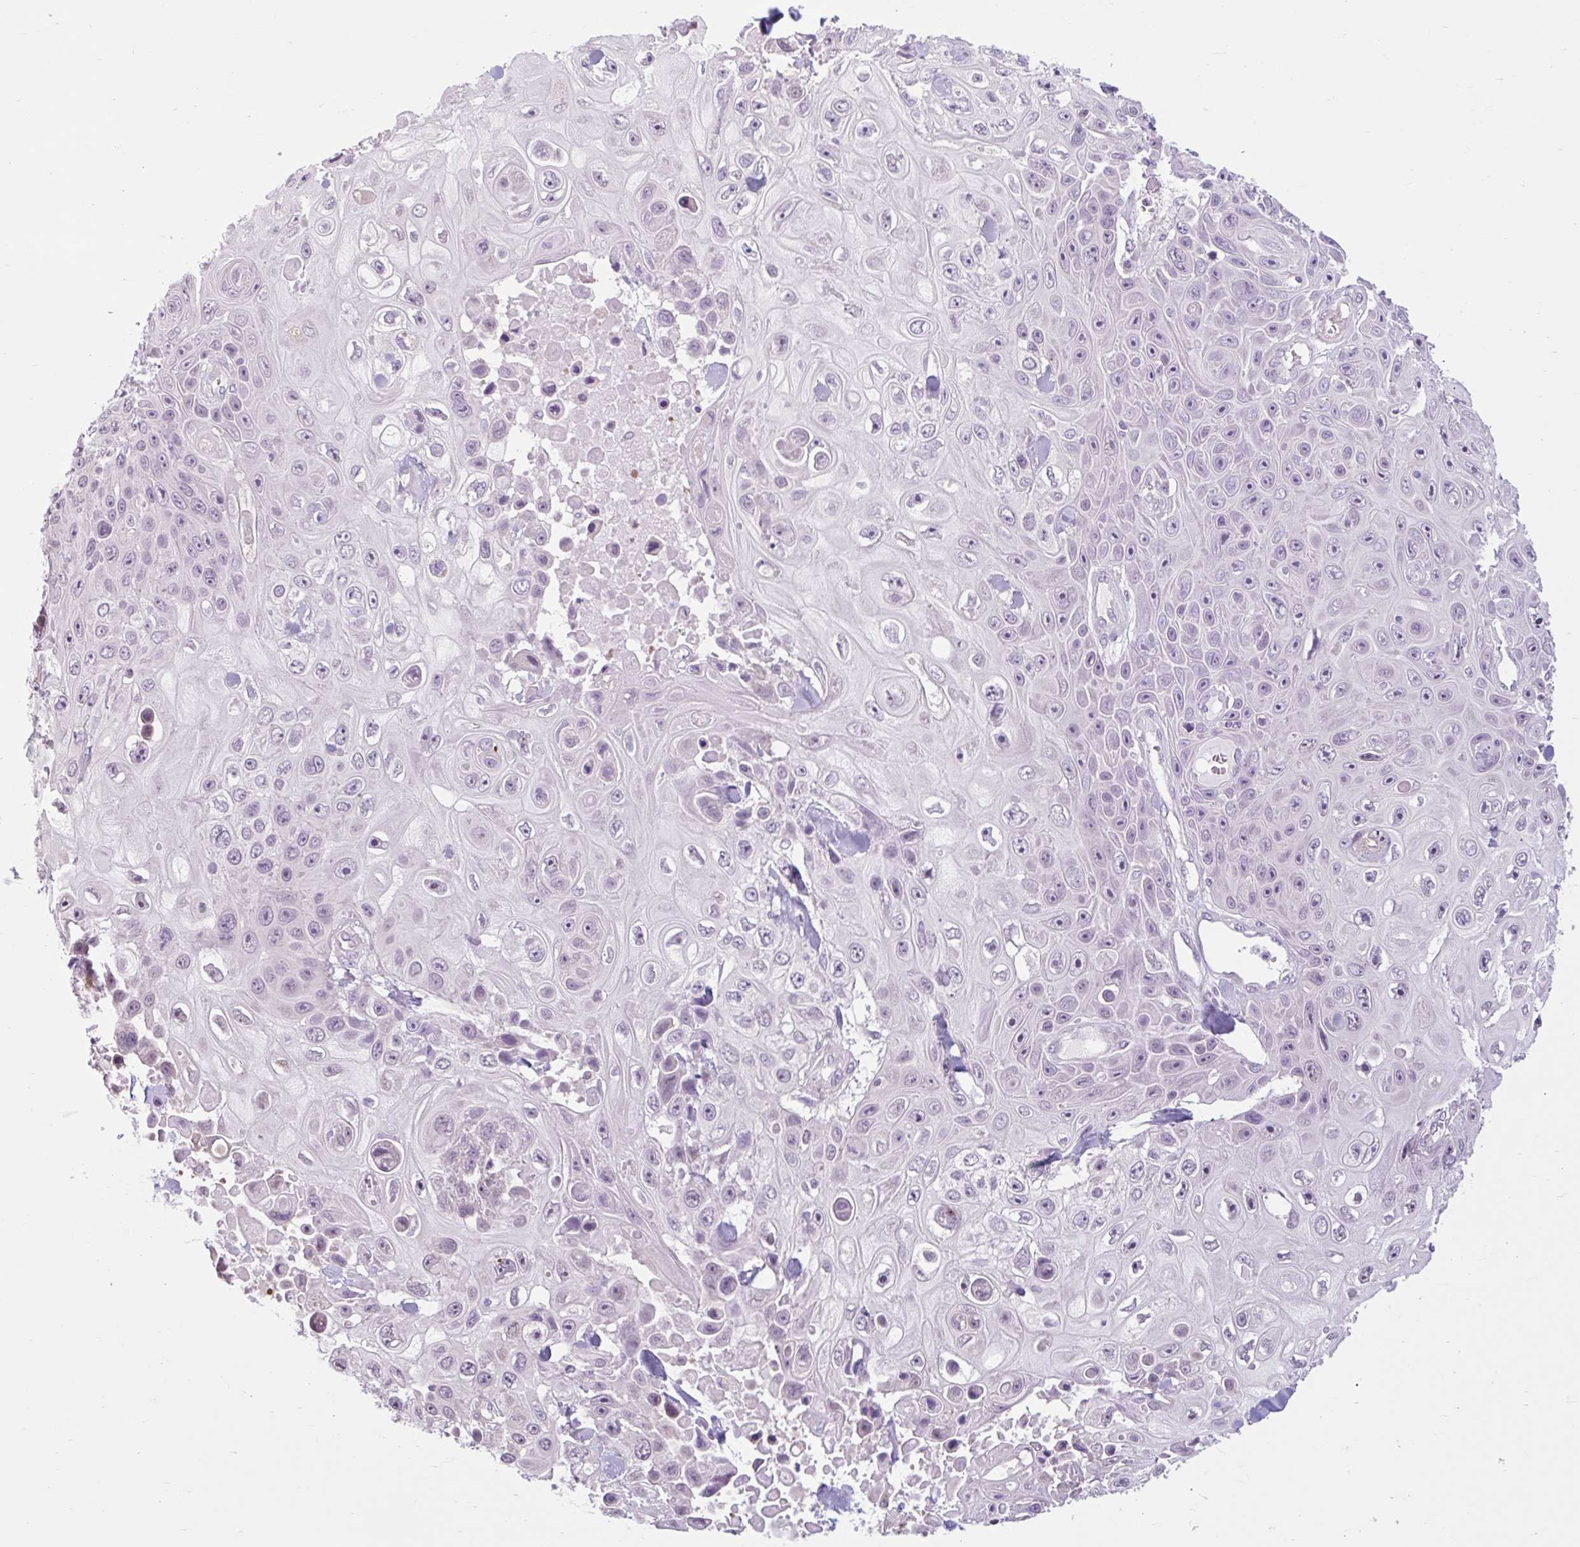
{"staining": {"intensity": "negative", "quantity": "none", "location": "none"}, "tissue": "skin cancer", "cell_type": "Tumor cells", "image_type": "cancer", "snomed": [{"axis": "morphology", "description": "Squamous cell carcinoma, NOS"}, {"axis": "topography", "description": "Skin"}], "caption": "Skin cancer was stained to show a protein in brown. There is no significant positivity in tumor cells.", "gene": "CDH19", "patient": {"sex": "male", "age": 82}}